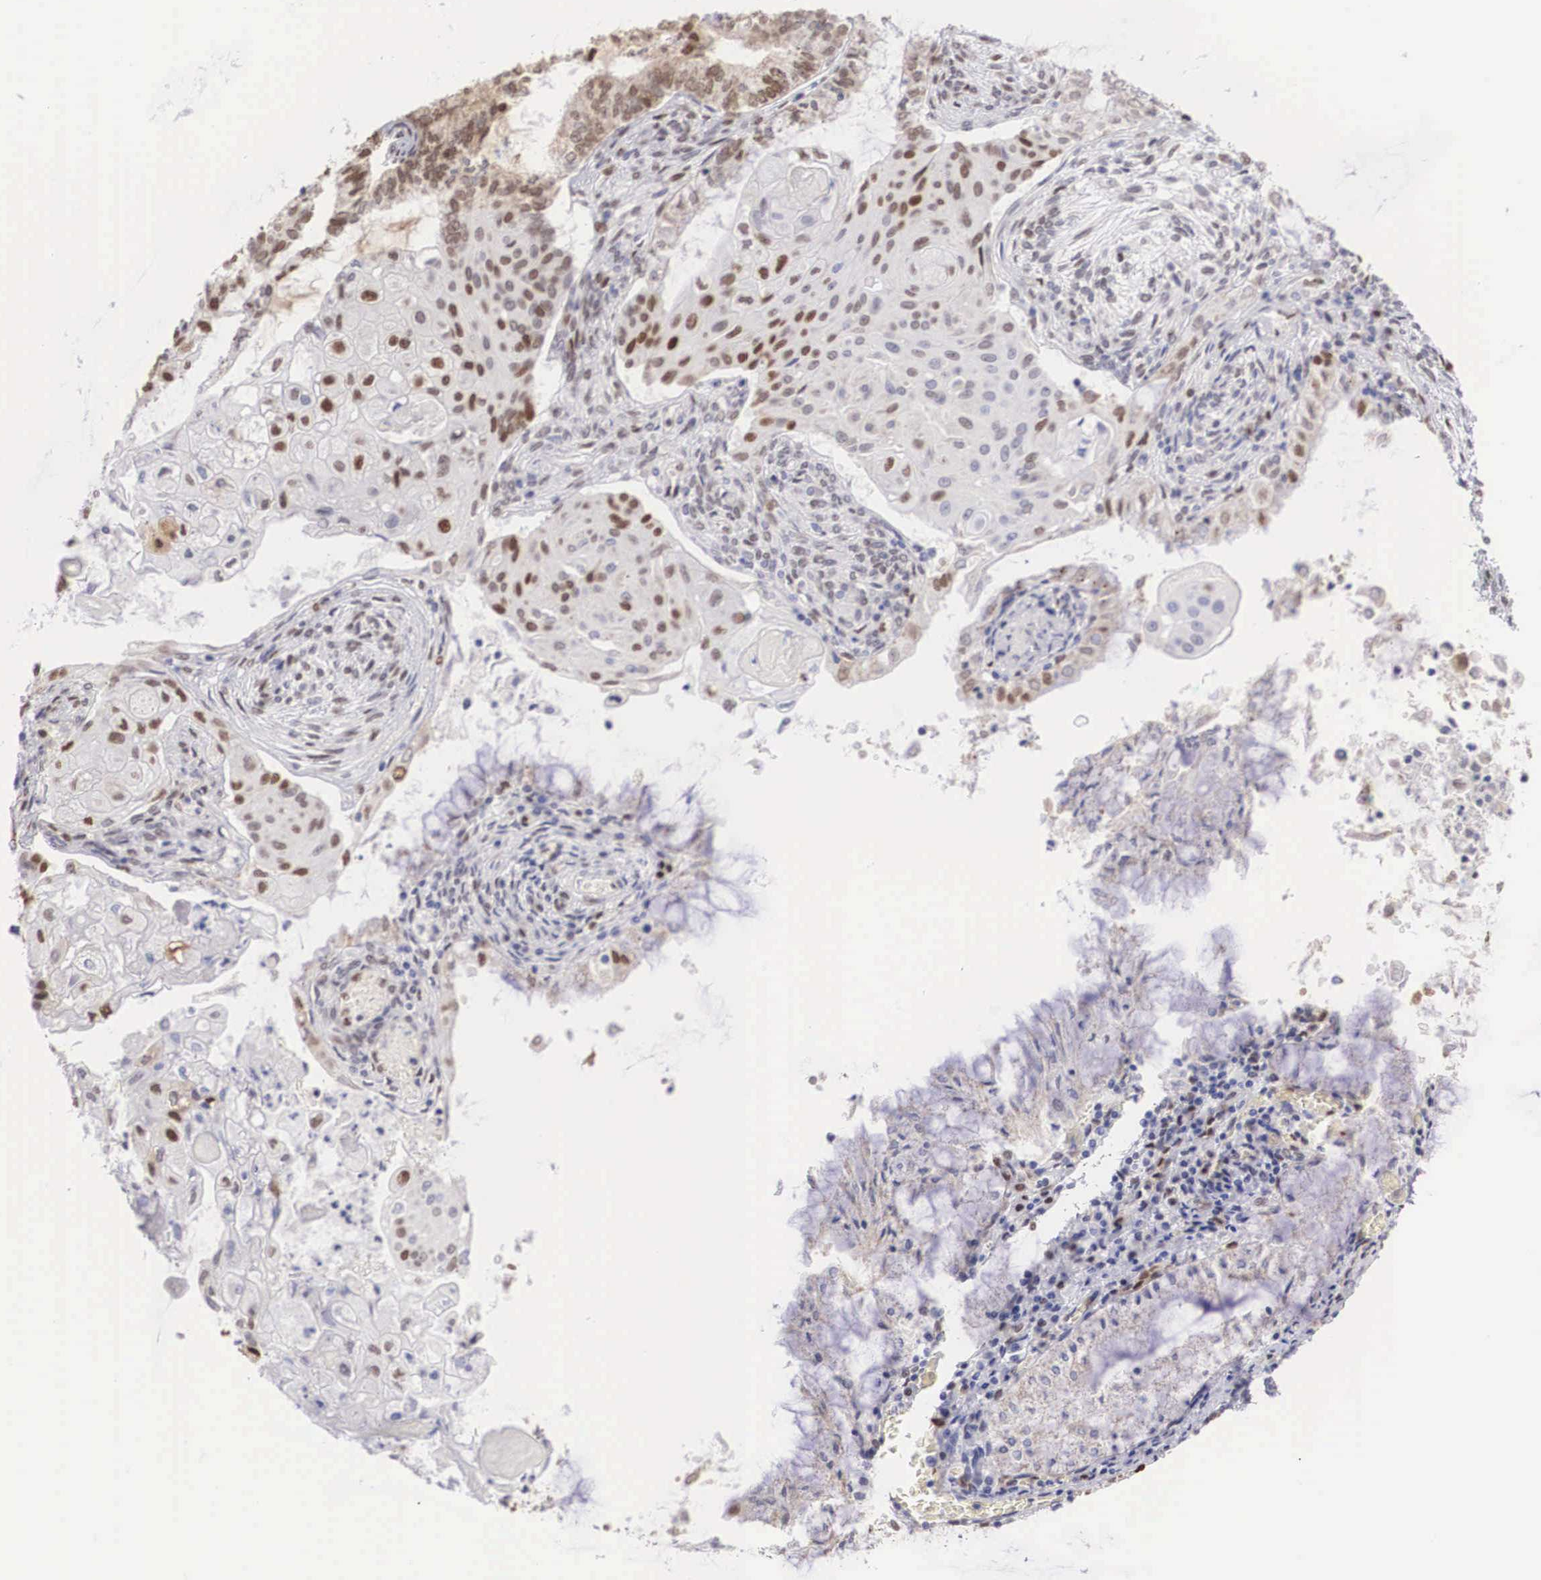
{"staining": {"intensity": "moderate", "quantity": ">75%", "location": "cytoplasmic/membranous,nuclear"}, "tissue": "endometrial cancer", "cell_type": "Tumor cells", "image_type": "cancer", "snomed": [{"axis": "morphology", "description": "Adenocarcinoma, NOS"}, {"axis": "topography", "description": "Endometrium"}], "caption": "Moderate cytoplasmic/membranous and nuclear positivity for a protein is present in approximately >75% of tumor cells of endometrial cancer (adenocarcinoma) using immunohistochemistry (IHC).", "gene": "HMGN5", "patient": {"sex": "female", "age": 79}}